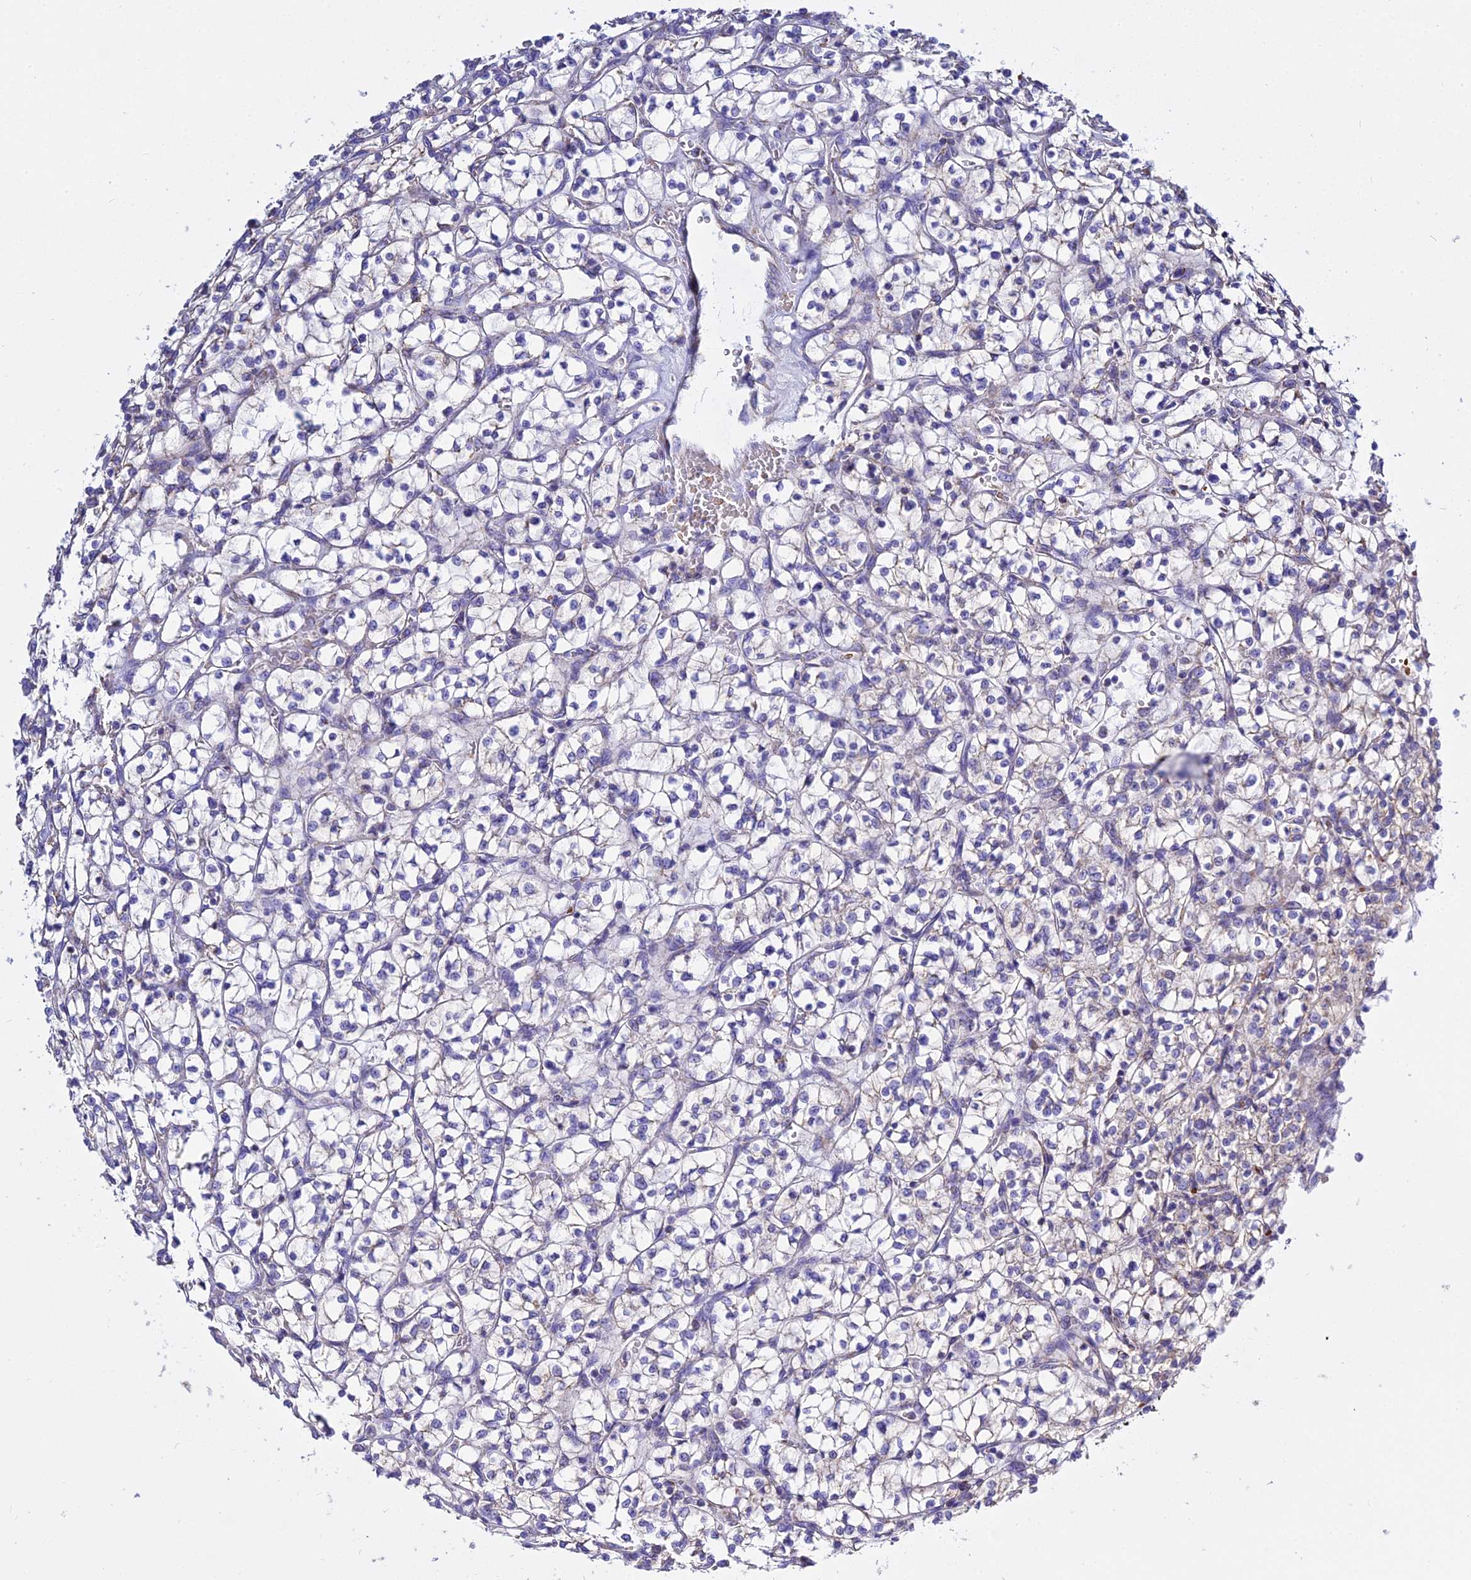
{"staining": {"intensity": "negative", "quantity": "none", "location": "none"}, "tissue": "renal cancer", "cell_type": "Tumor cells", "image_type": "cancer", "snomed": [{"axis": "morphology", "description": "Adenocarcinoma, NOS"}, {"axis": "topography", "description": "Kidney"}], "caption": "The immunohistochemistry image has no significant expression in tumor cells of renal cancer tissue.", "gene": "TYW5", "patient": {"sex": "female", "age": 64}}